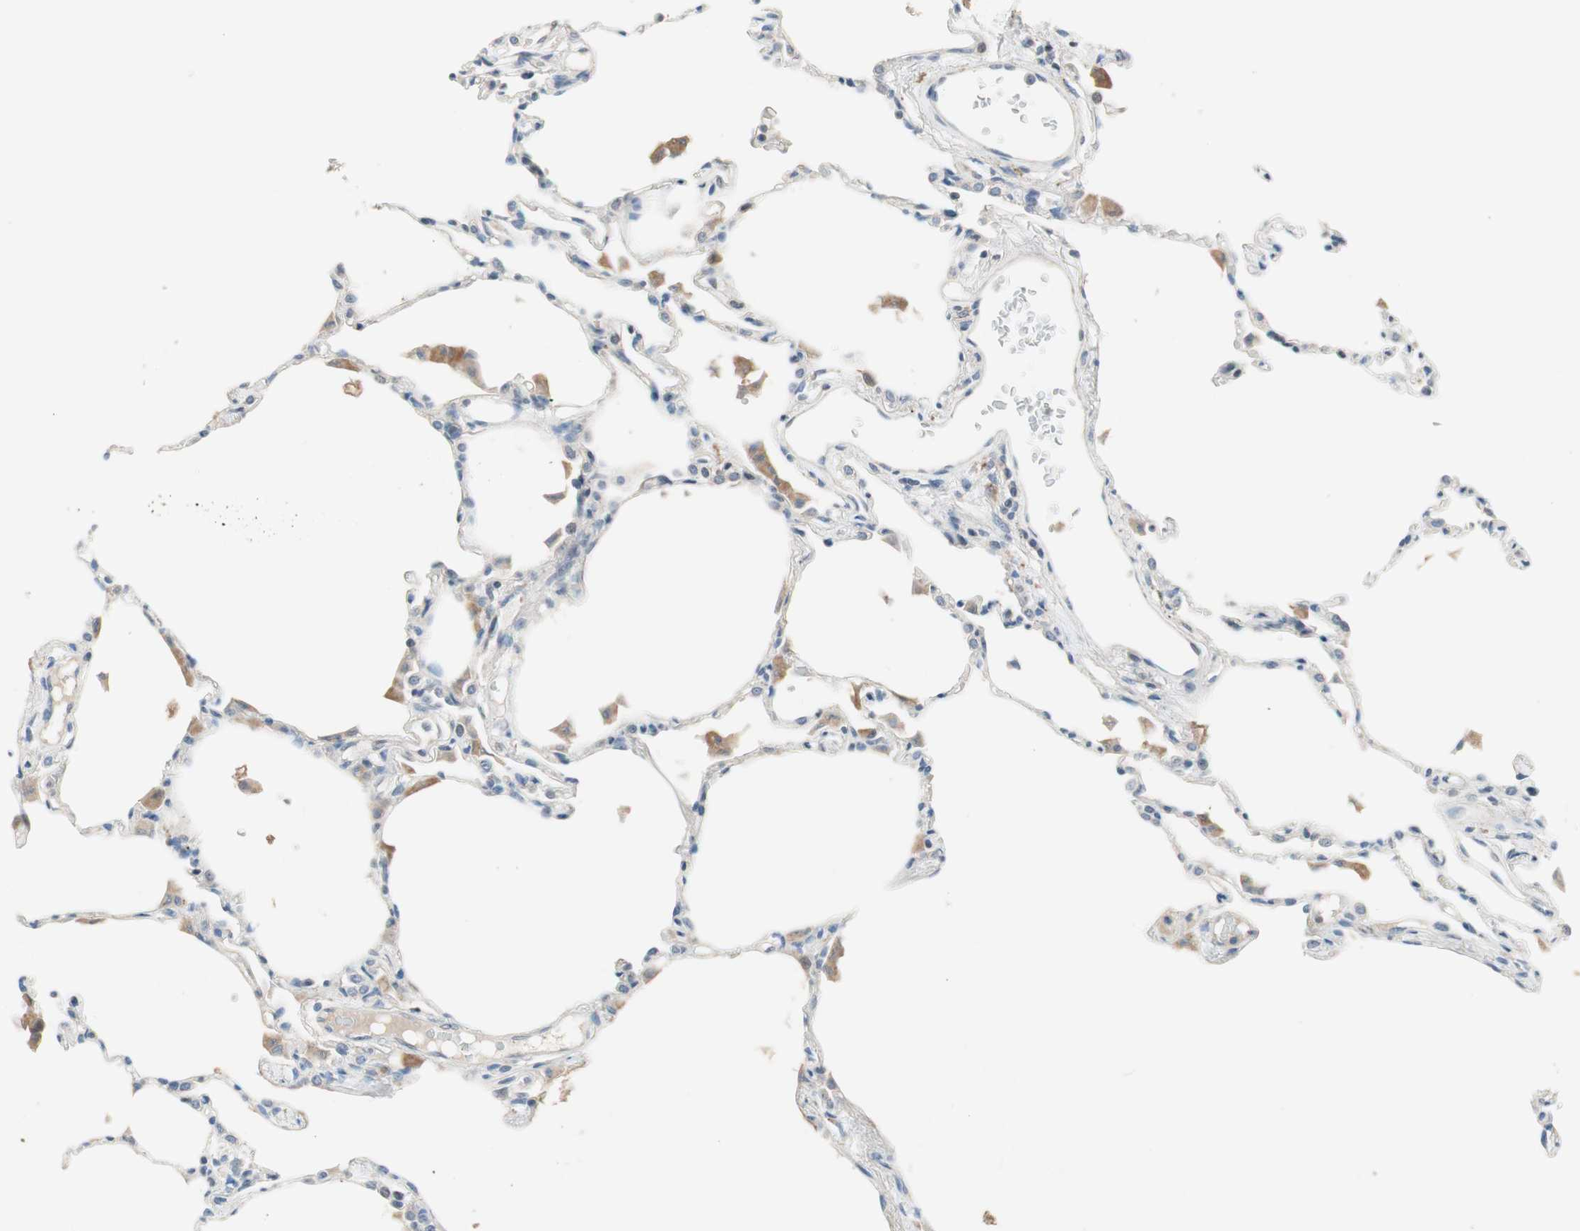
{"staining": {"intensity": "weak", "quantity": "<25%", "location": "cytoplasmic/membranous"}, "tissue": "lung", "cell_type": "Alveolar cells", "image_type": "normal", "snomed": [{"axis": "morphology", "description": "Normal tissue, NOS"}, {"axis": "topography", "description": "Lung"}], "caption": "An IHC image of unremarkable lung is shown. There is no staining in alveolar cells of lung. (IHC, brightfield microscopy, high magnification).", "gene": "PDZK1", "patient": {"sex": "female", "age": 49}}